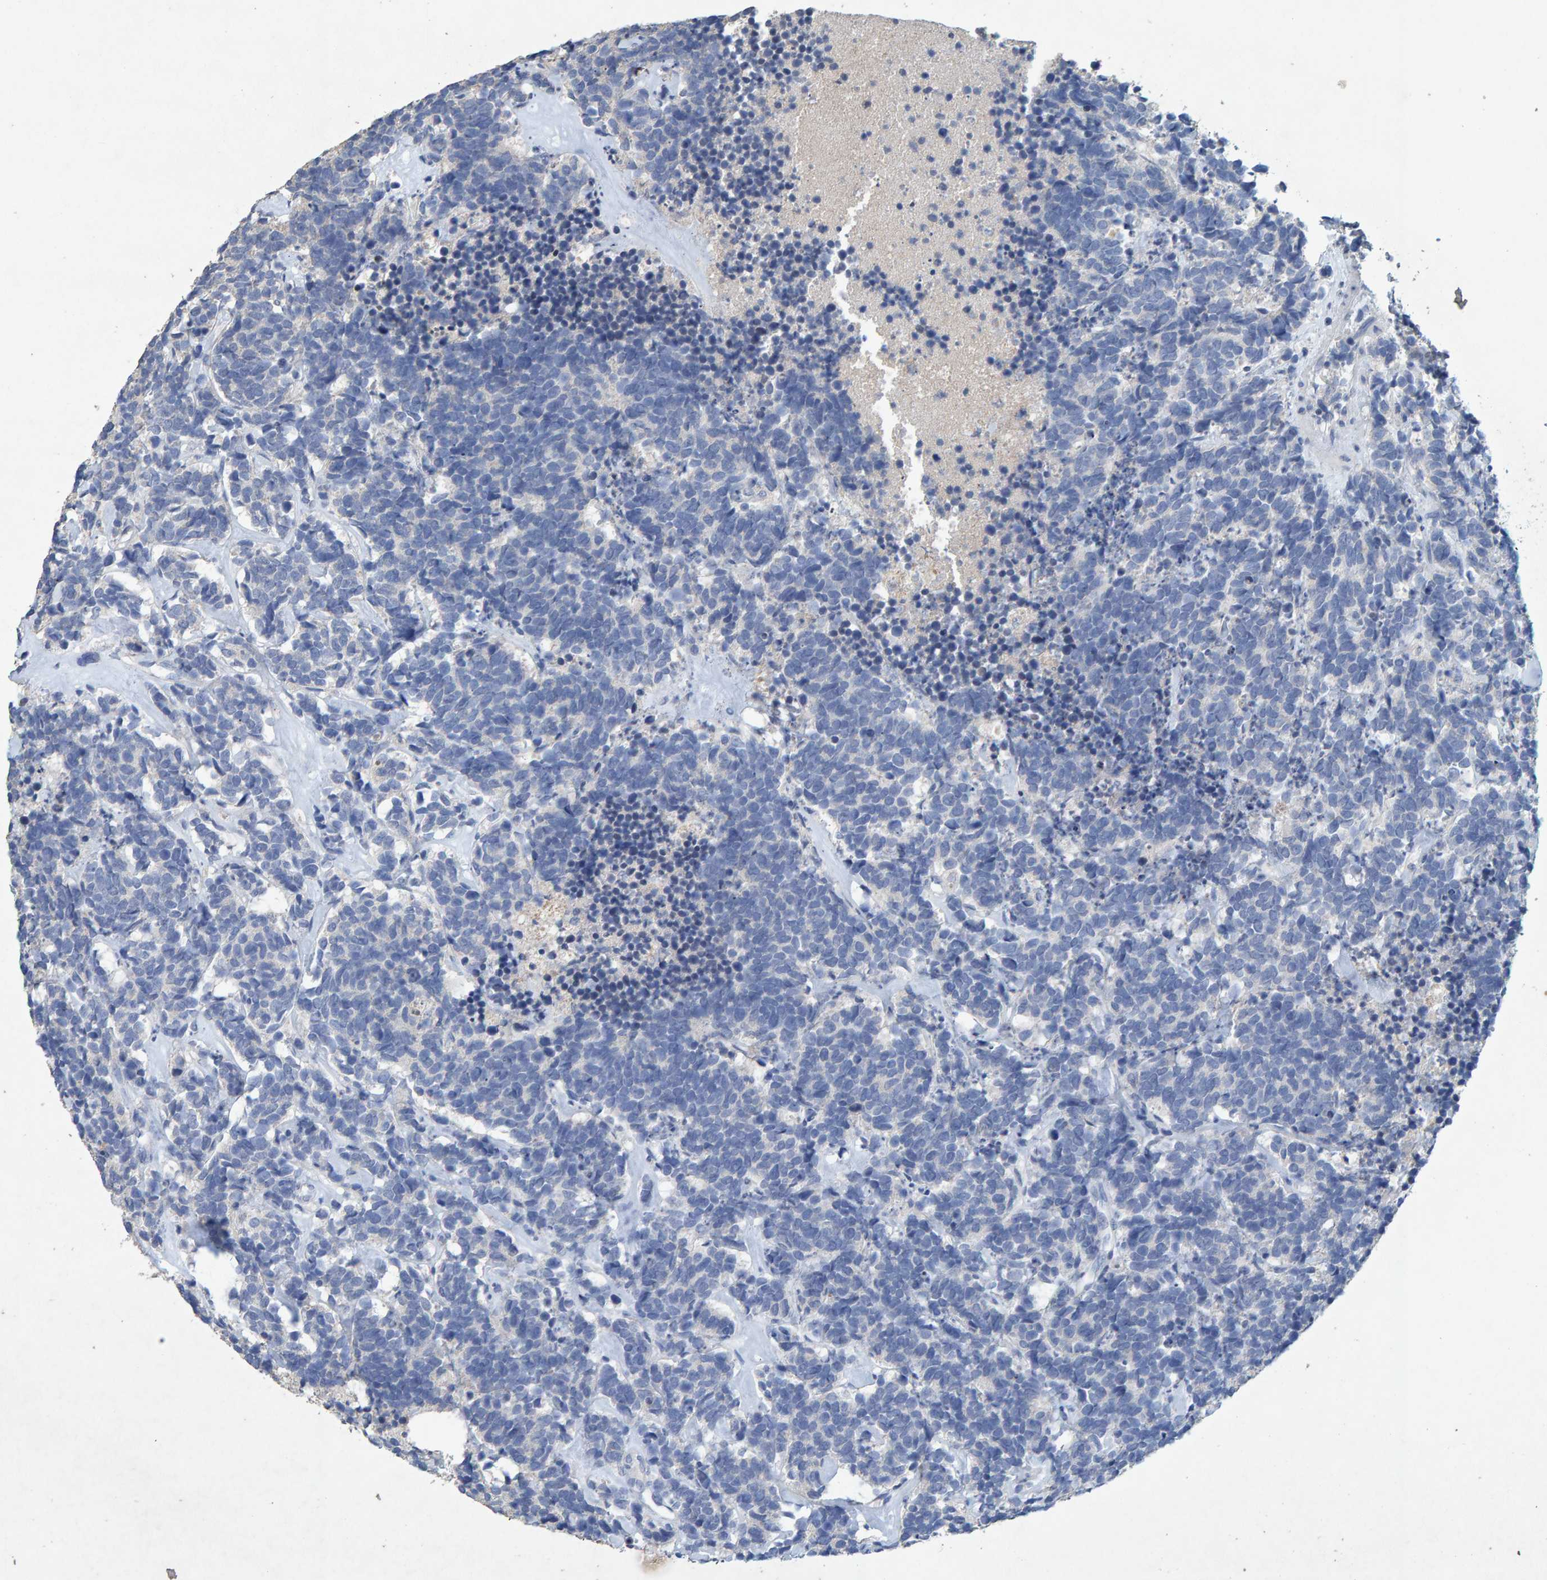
{"staining": {"intensity": "negative", "quantity": "none", "location": "none"}, "tissue": "carcinoid", "cell_type": "Tumor cells", "image_type": "cancer", "snomed": [{"axis": "morphology", "description": "Carcinoma, NOS"}, {"axis": "morphology", "description": "Carcinoid, malignant, NOS"}, {"axis": "topography", "description": "Urinary bladder"}], "caption": "Immunohistochemistry (IHC) histopathology image of neoplastic tissue: human malignant carcinoid stained with DAB shows no significant protein expression in tumor cells.", "gene": "CTH", "patient": {"sex": "male", "age": 57}}